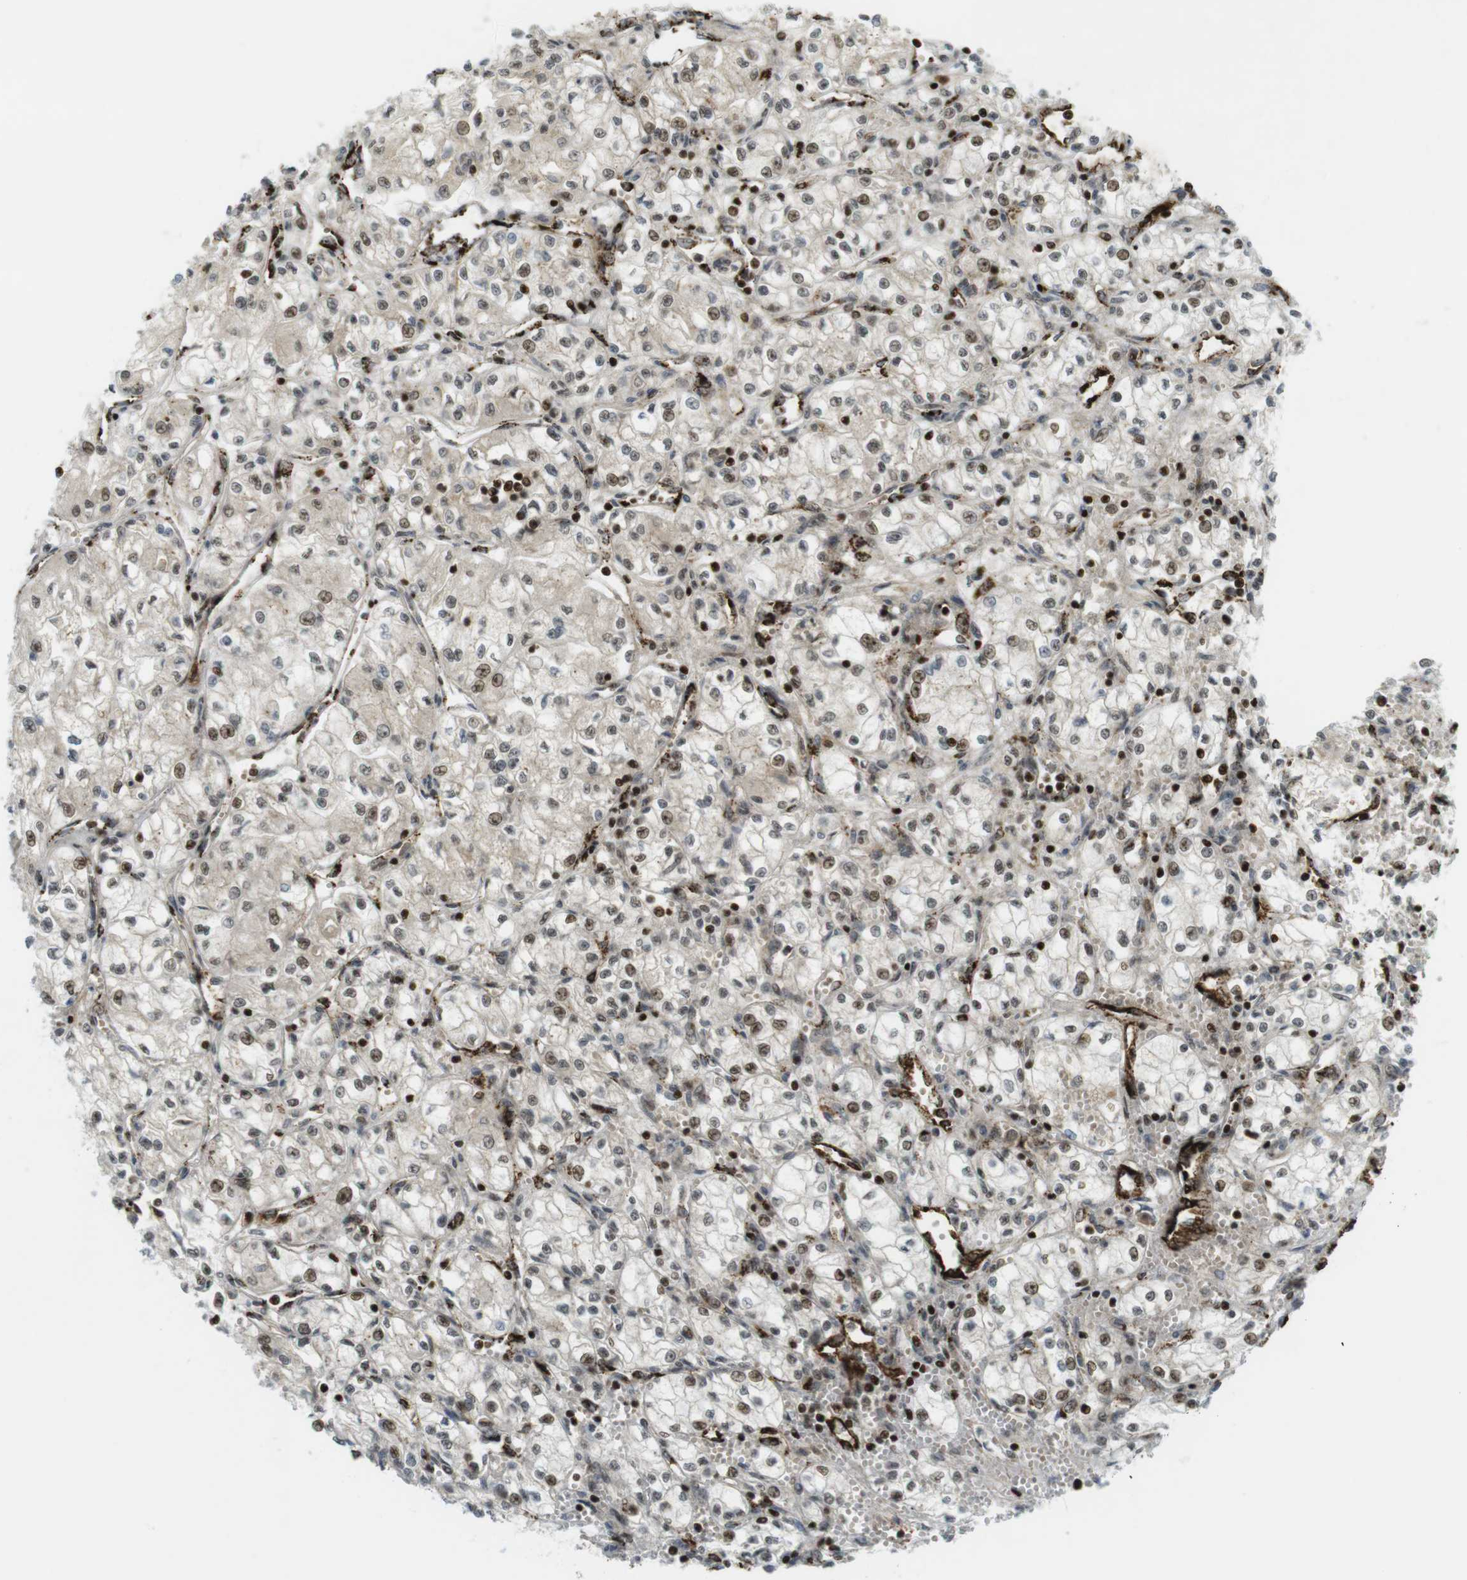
{"staining": {"intensity": "weak", "quantity": "<25%", "location": "nuclear"}, "tissue": "renal cancer", "cell_type": "Tumor cells", "image_type": "cancer", "snomed": [{"axis": "morphology", "description": "Normal tissue, NOS"}, {"axis": "morphology", "description": "Adenocarcinoma, NOS"}, {"axis": "topography", "description": "Kidney"}], "caption": "Image shows no protein expression in tumor cells of renal cancer tissue.", "gene": "PPP1R13B", "patient": {"sex": "male", "age": 59}}